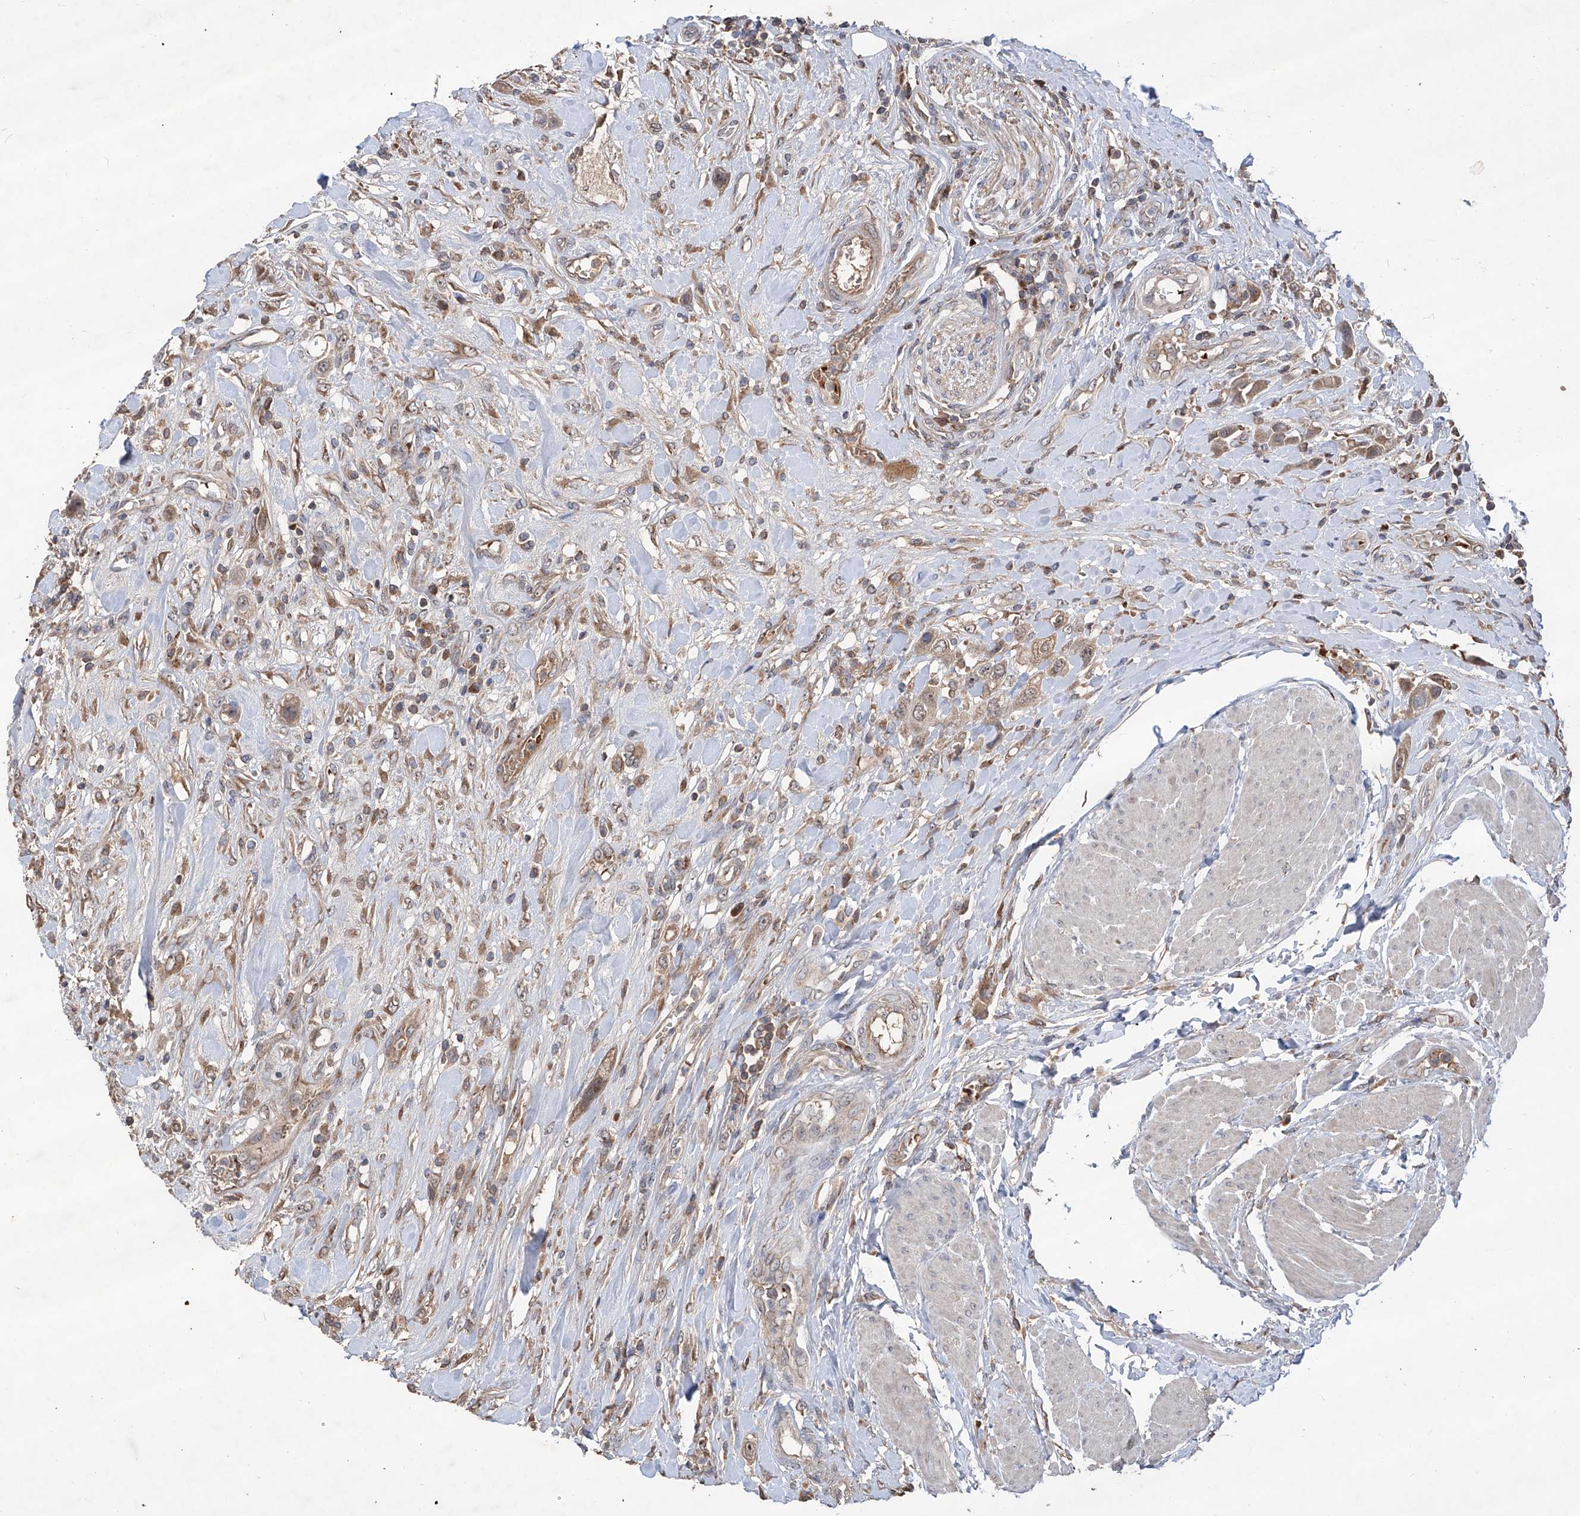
{"staining": {"intensity": "weak", "quantity": ">75%", "location": "cytoplasmic/membranous"}, "tissue": "urothelial cancer", "cell_type": "Tumor cells", "image_type": "cancer", "snomed": [{"axis": "morphology", "description": "Urothelial carcinoma, High grade"}, {"axis": "topography", "description": "Urinary bladder"}], "caption": "Immunohistochemistry of human urothelial cancer exhibits low levels of weak cytoplasmic/membranous positivity in about >75% of tumor cells. (Brightfield microscopy of DAB IHC at high magnification).", "gene": "EDN1", "patient": {"sex": "male", "age": 50}}